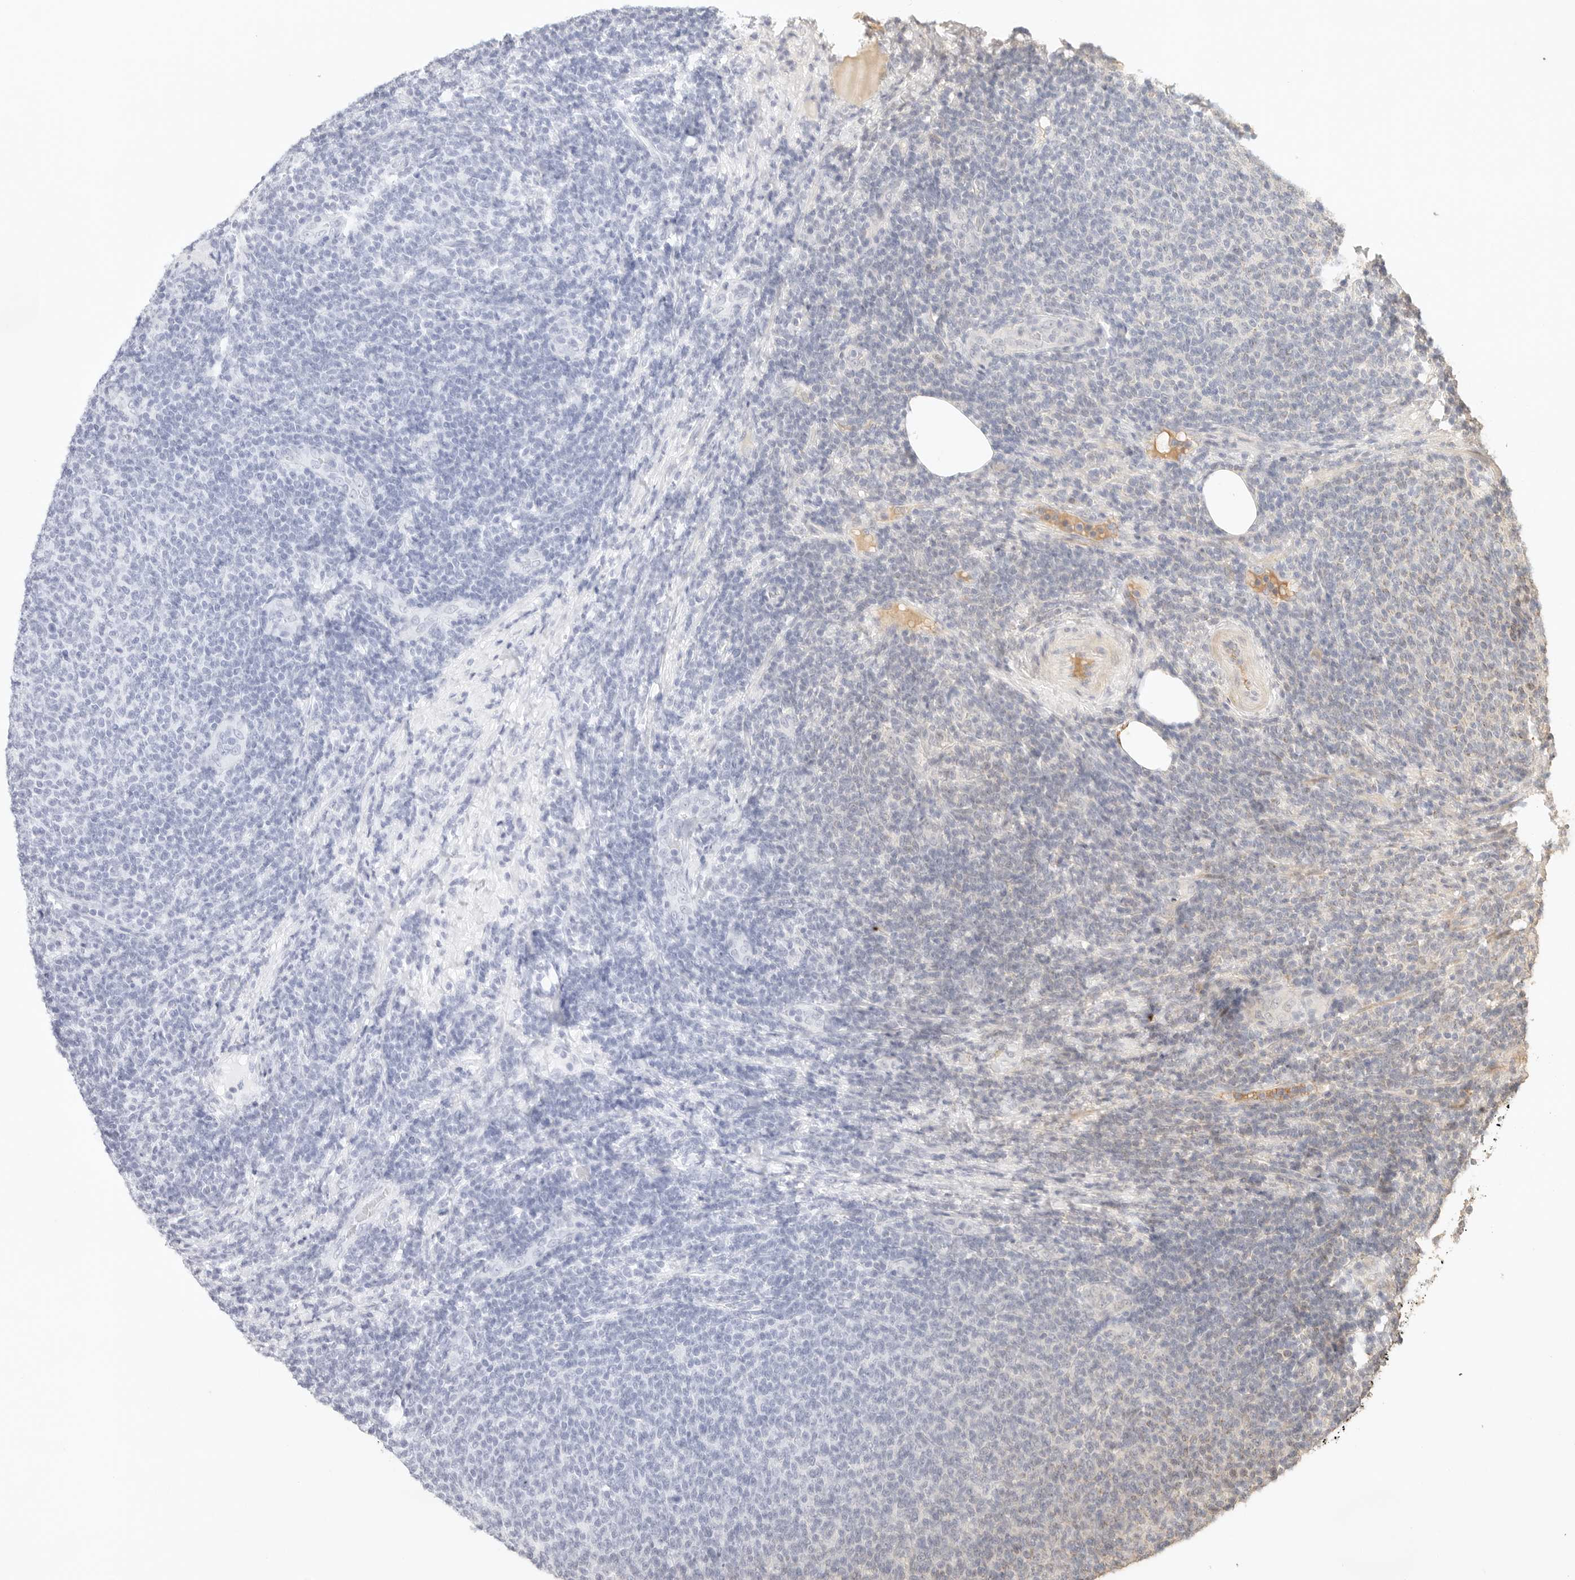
{"staining": {"intensity": "negative", "quantity": "none", "location": "none"}, "tissue": "lymphoma", "cell_type": "Tumor cells", "image_type": "cancer", "snomed": [{"axis": "morphology", "description": "Malignant lymphoma, non-Hodgkin's type, Low grade"}, {"axis": "topography", "description": "Lymph node"}], "caption": "A photomicrograph of malignant lymphoma, non-Hodgkin's type (low-grade) stained for a protein exhibits no brown staining in tumor cells.", "gene": "PHLDA3", "patient": {"sex": "male", "age": 66}}